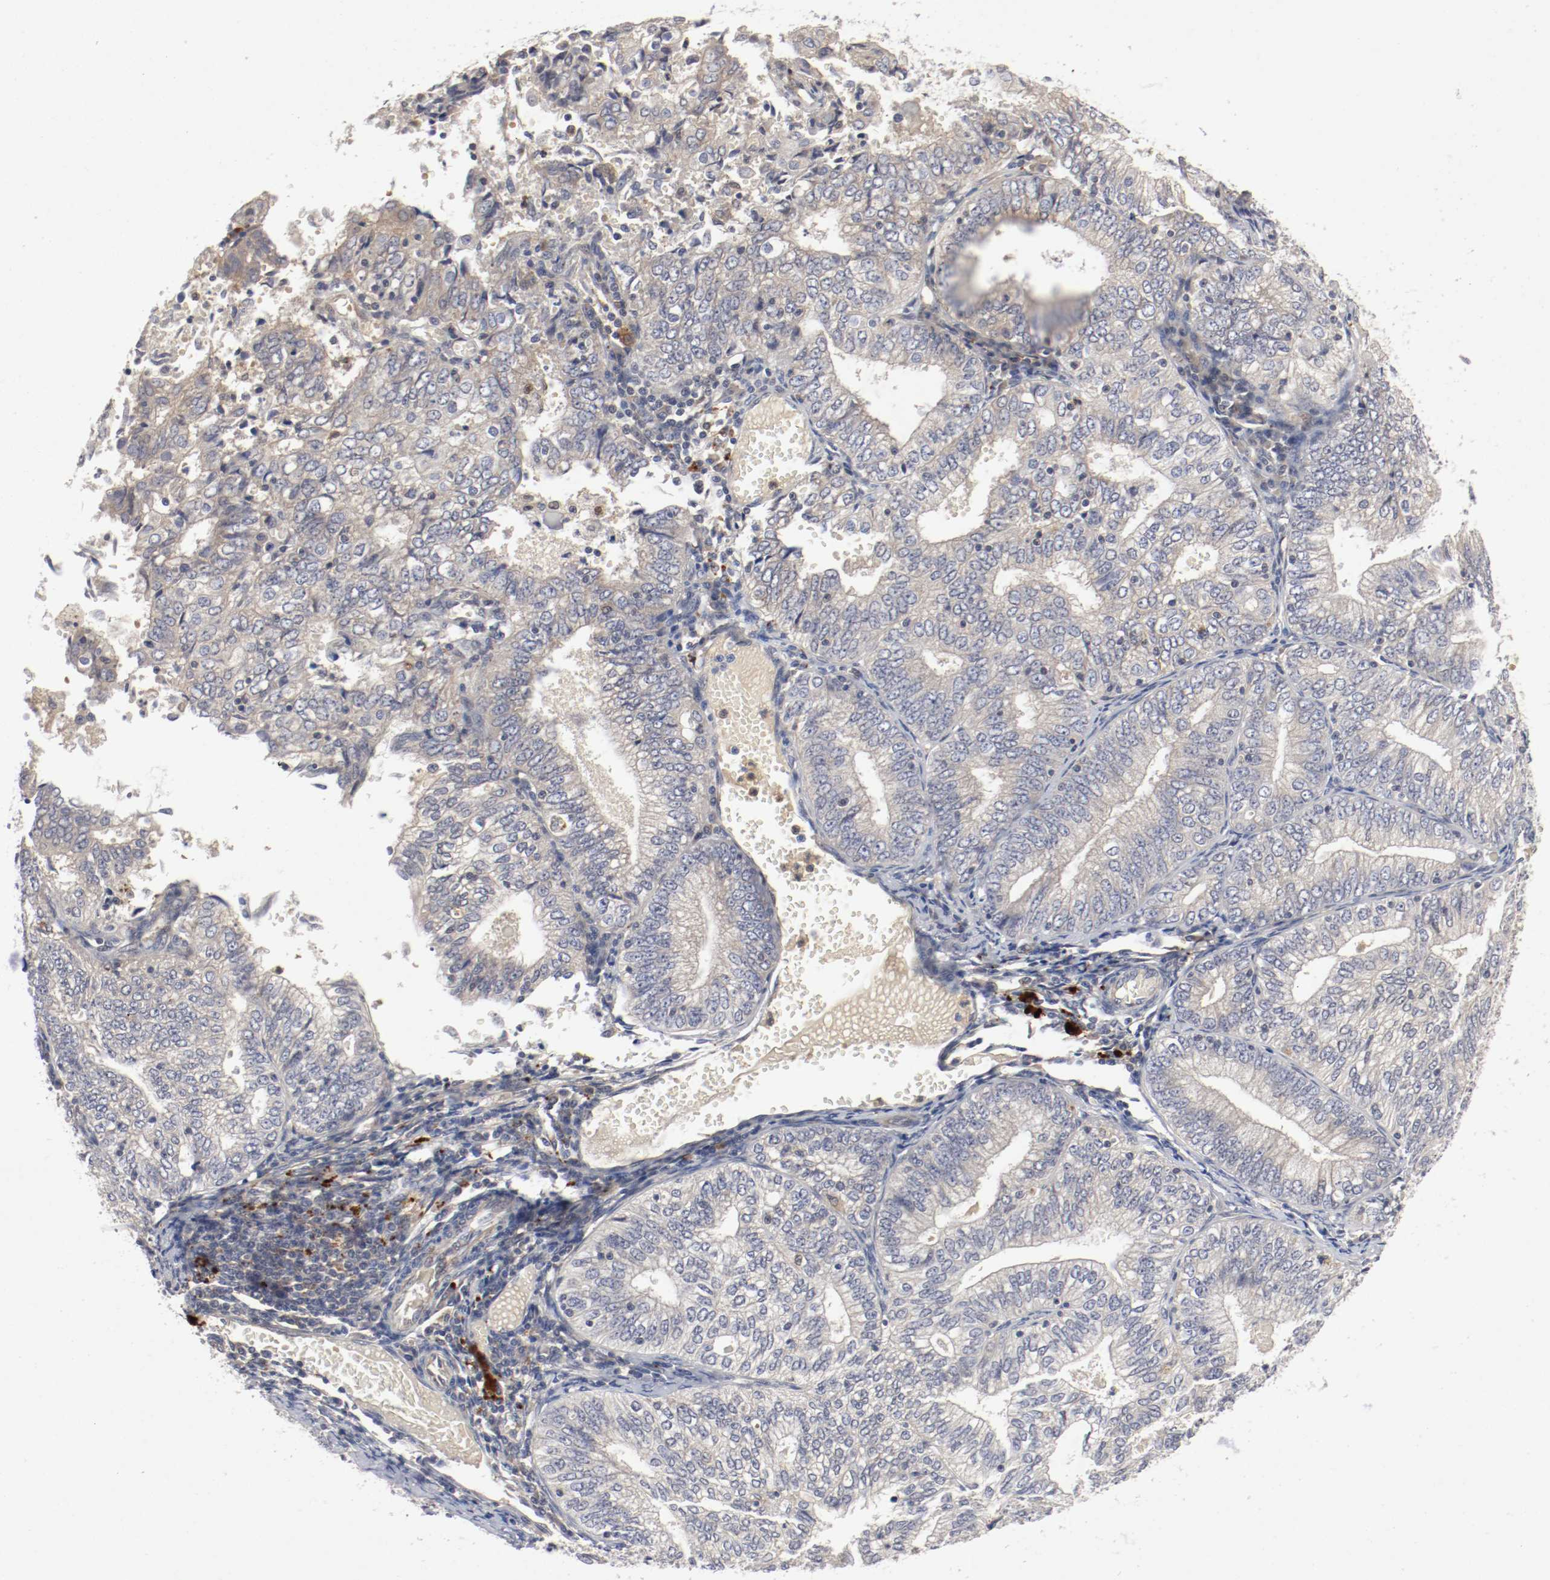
{"staining": {"intensity": "weak", "quantity": ">75%", "location": "cytoplasmic/membranous"}, "tissue": "endometrial cancer", "cell_type": "Tumor cells", "image_type": "cancer", "snomed": [{"axis": "morphology", "description": "Adenocarcinoma, NOS"}, {"axis": "topography", "description": "Endometrium"}], "caption": "Brown immunohistochemical staining in endometrial cancer (adenocarcinoma) exhibits weak cytoplasmic/membranous staining in about >75% of tumor cells. (Brightfield microscopy of DAB IHC at high magnification).", "gene": "REN", "patient": {"sex": "female", "age": 69}}